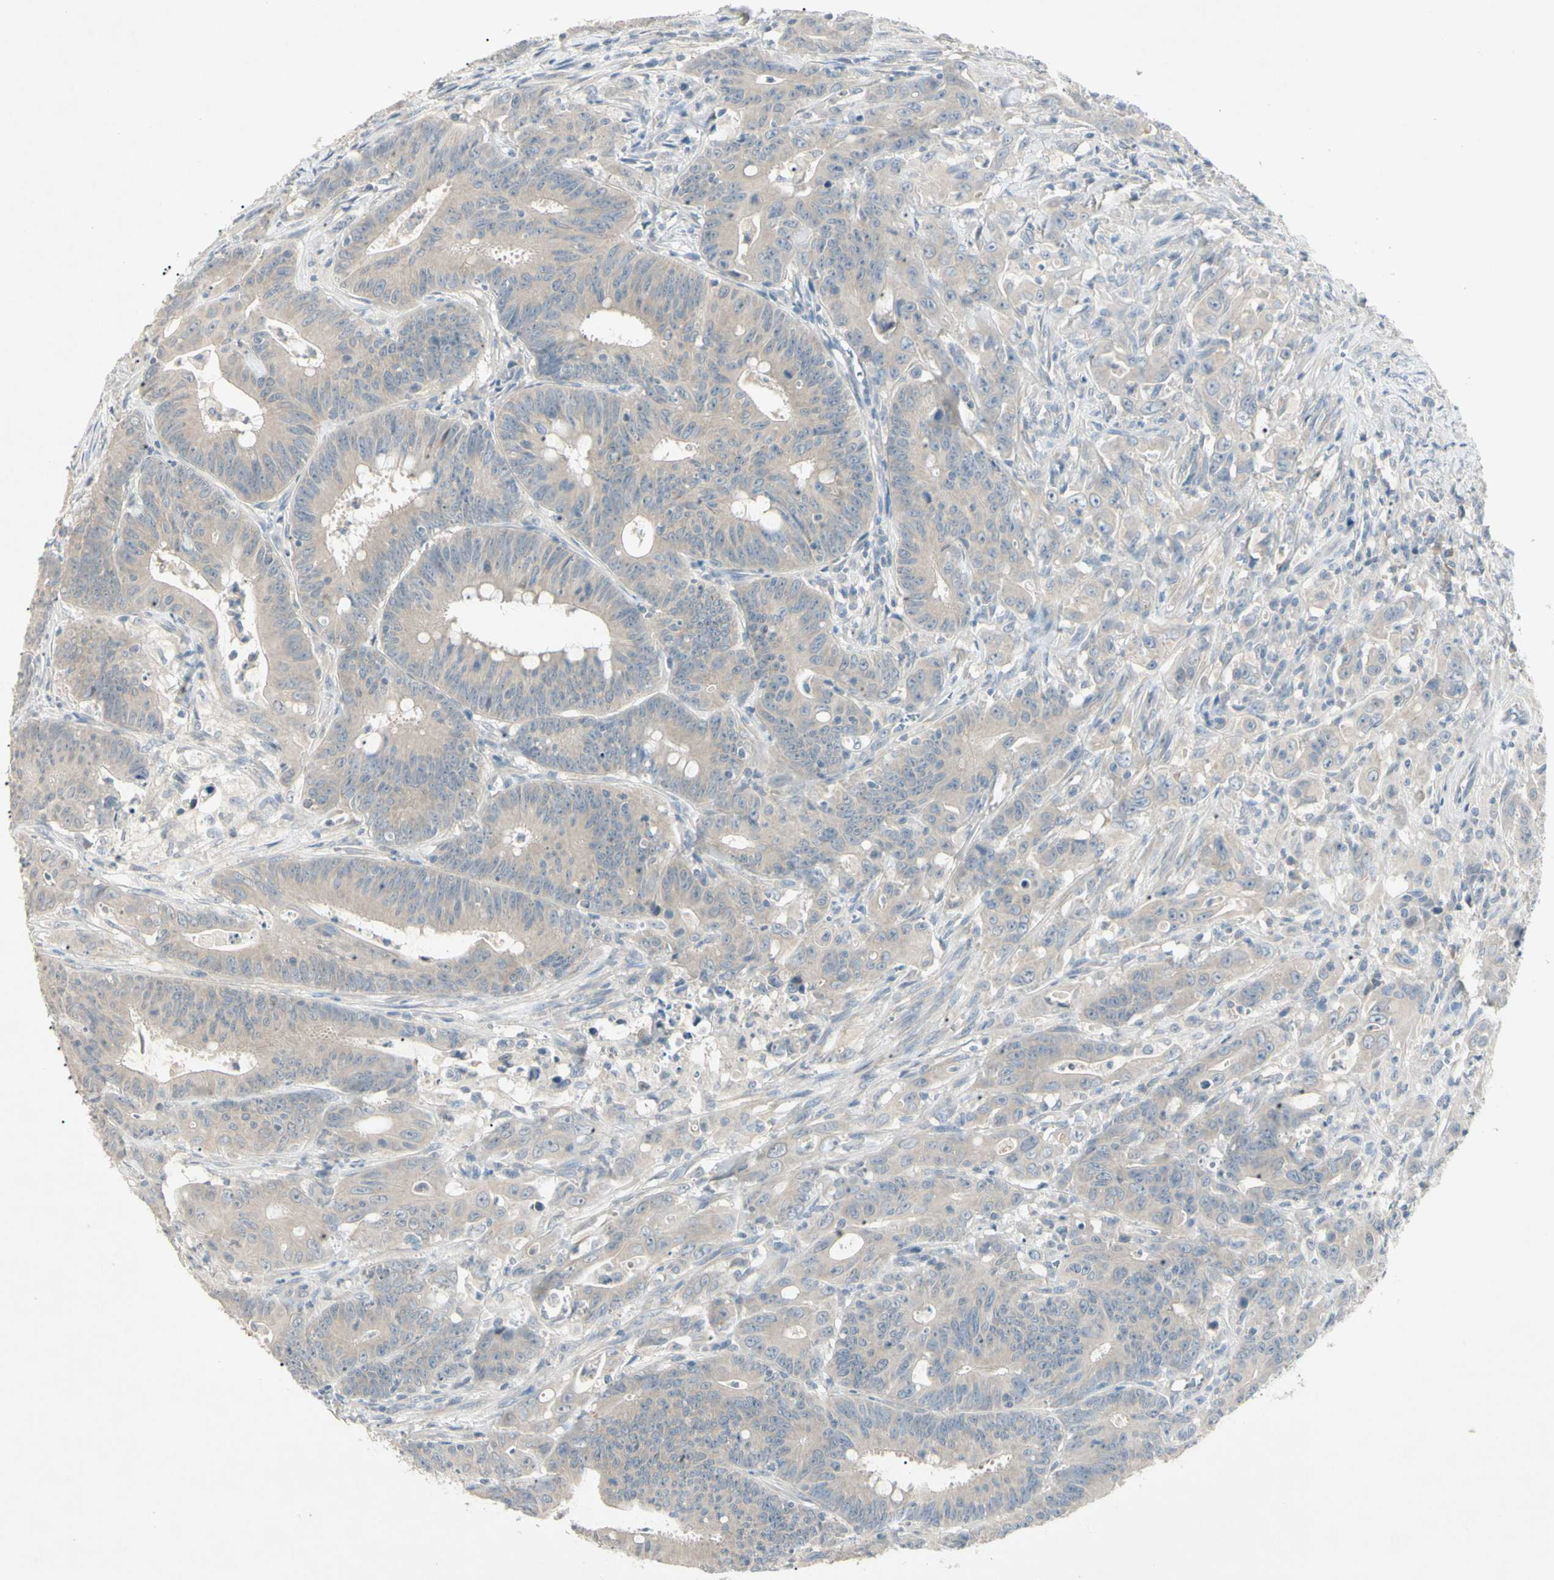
{"staining": {"intensity": "negative", "quantity": "none", "location": "none"}, "tissue": "colorectal cancer", "cell_type": "Tumor cells", "image_type": "cancer", "snomed": [{"axis": "morphology", "description": "Adenocarcinoma, NOS"}, {"axis": "topography", "description": "Colon"}], "caption": "This is an IHC photomicrograph of colorectal cancer. There is no expression in tumor cells.", "gene": "PRSS21", "patient": {"sex": "male", "age": 45}}